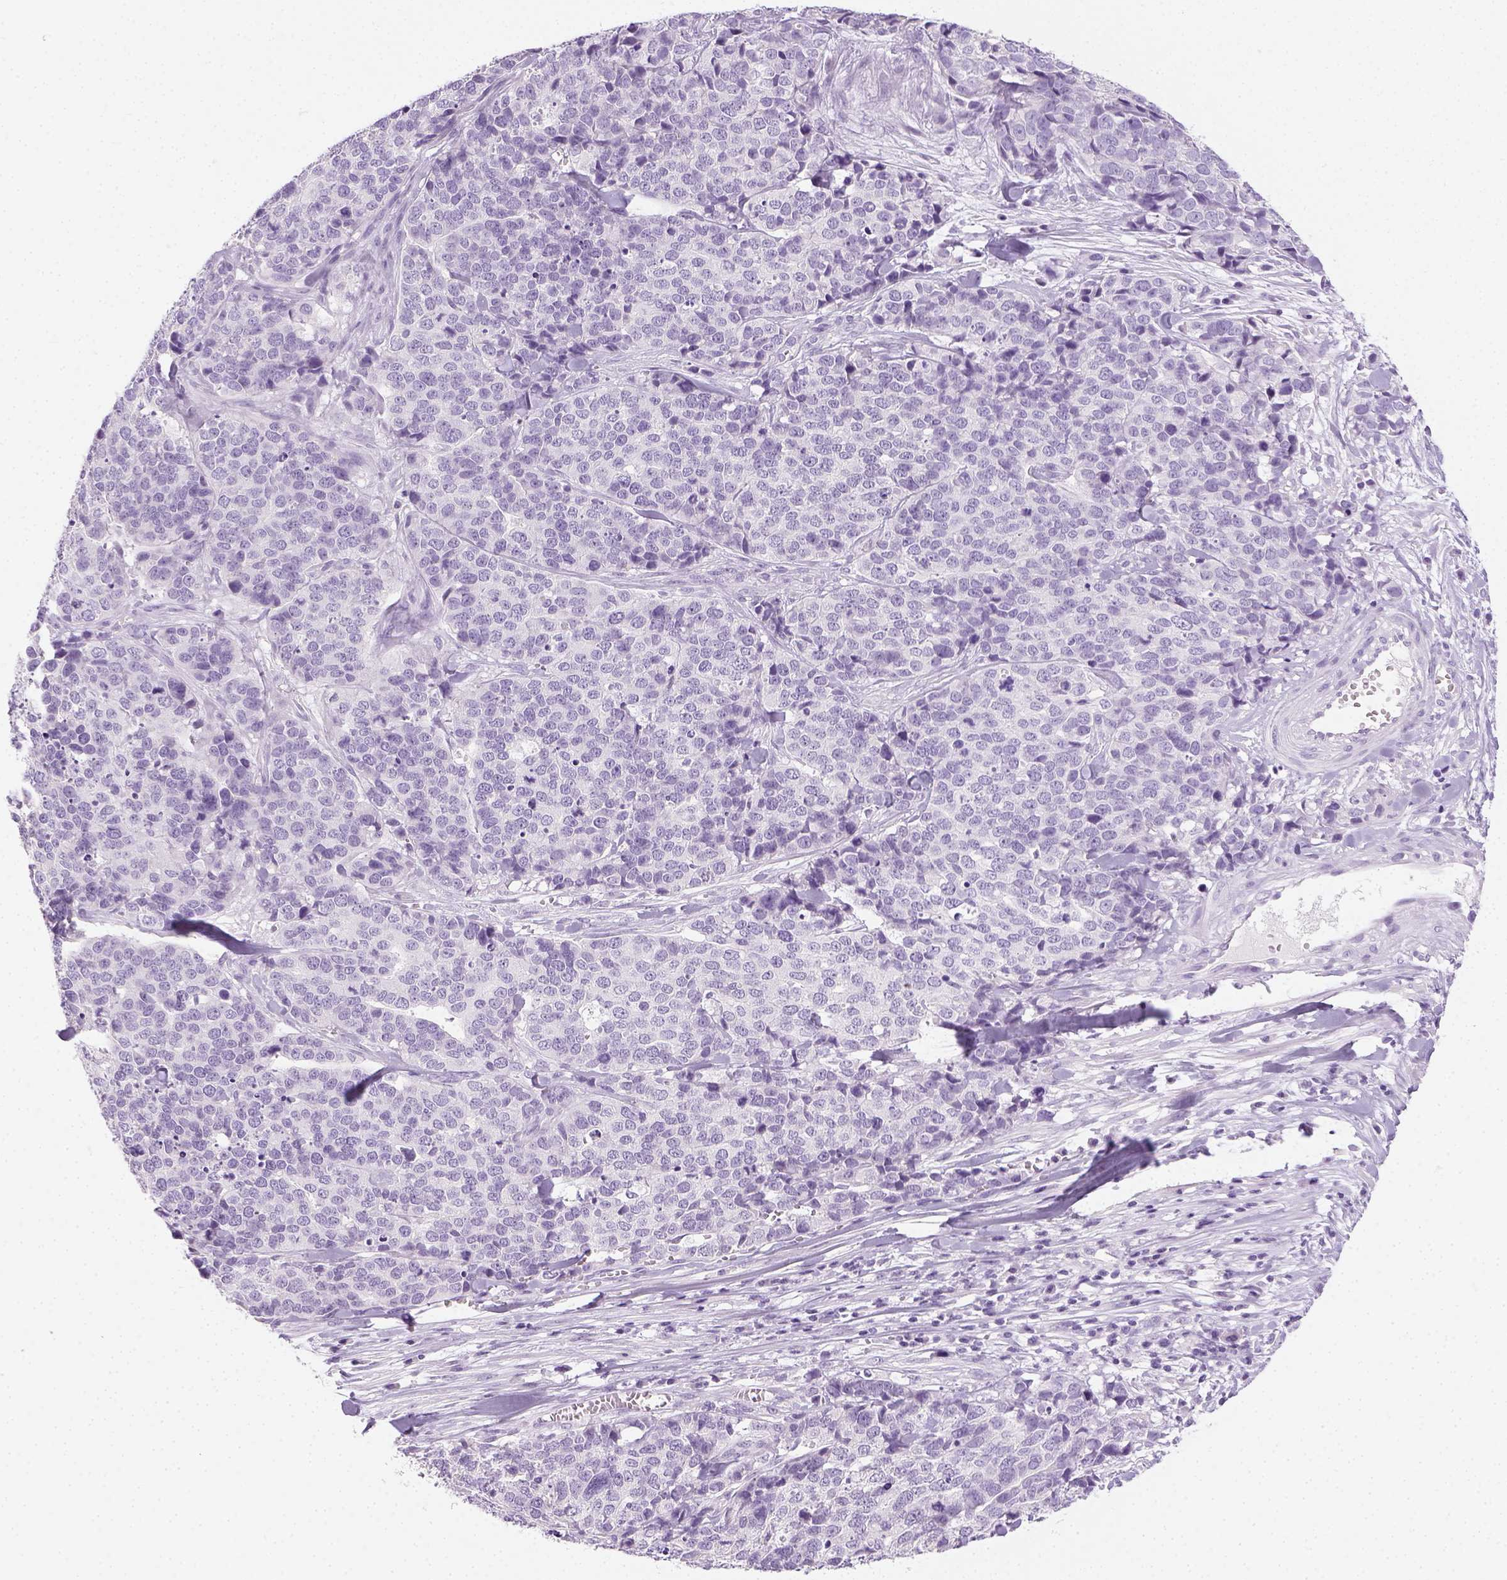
{"staining": {"intensity": "negative", "quantity": "none", "location": "none"}, "tissue": "ovarian cancer", "cell_type": "Tumor cells", "image_type": "cancer", "snomed": [{"axis": "morphology", "description": "Carcinoma, endometroid"}, {"axis": "topography", "description": "Ovary"}], "caption": "Immunohistochemical staining of human ovarian cancer exhibits no significant expression in tumor cells. (DAB immunohistochemistry, high magnification).", "gene": "LGSN", "patient": {"sex": "female", "age": 65}}